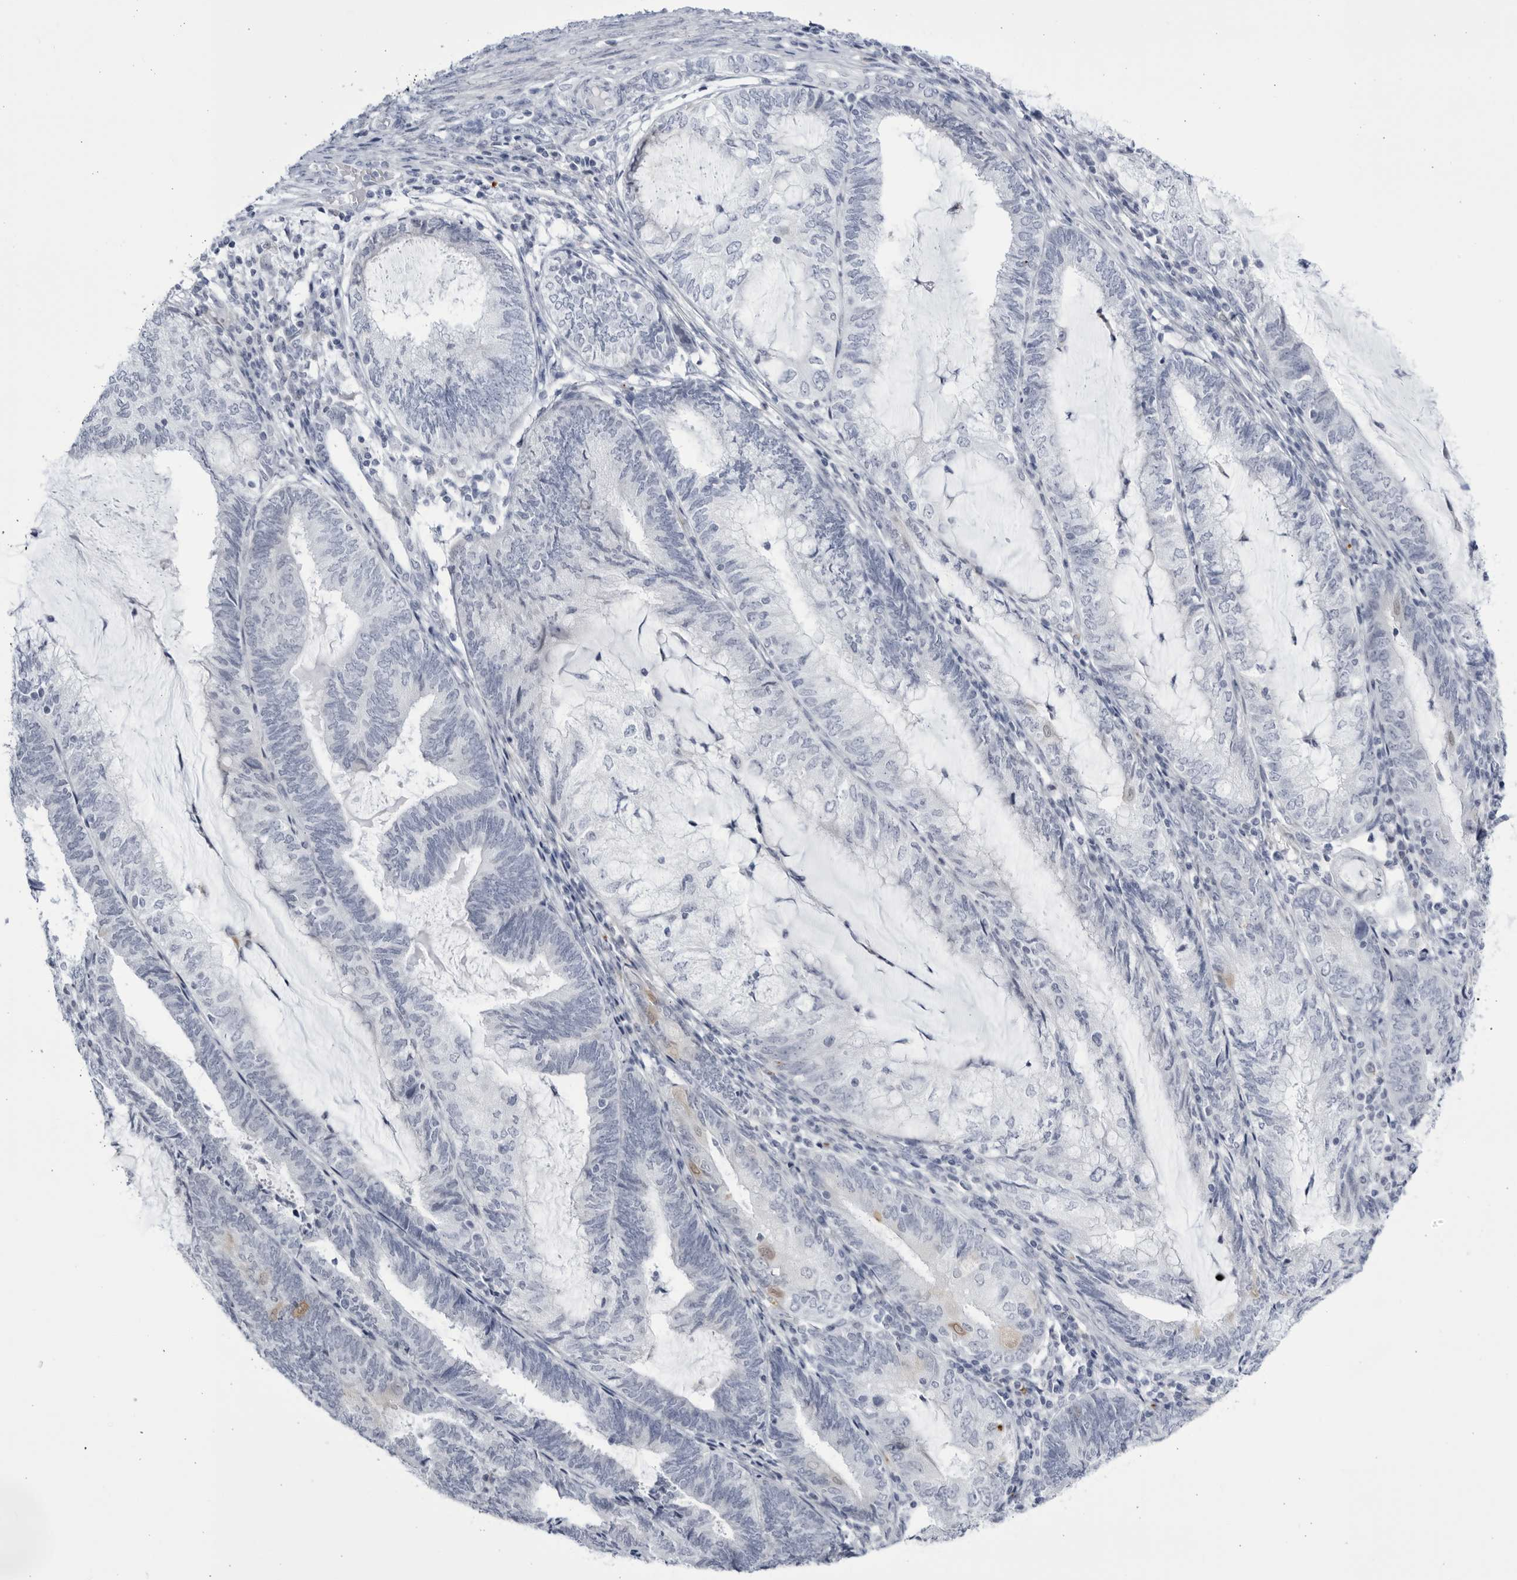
{"staining": {"intensity": "negative", "quantity": "none", "location": "none"}, "tissue": "endometrial cancer", "cell_type": "Tumor cells", "image_type": "cancer", "snomed": [{"axis": "morphology", "description": "Adenocarcinoma, NOS"}, {"axis": "topography", "description": "Endometrium"}], "caption": "Immunohistochemistry (IHC) histopathology image of endometrial adenocarcinoma stained for a protein (brown), which displays no positivity in tumor cells.", "gene": "CCDC181", "patient": {"sex": "female", "age": 81}}